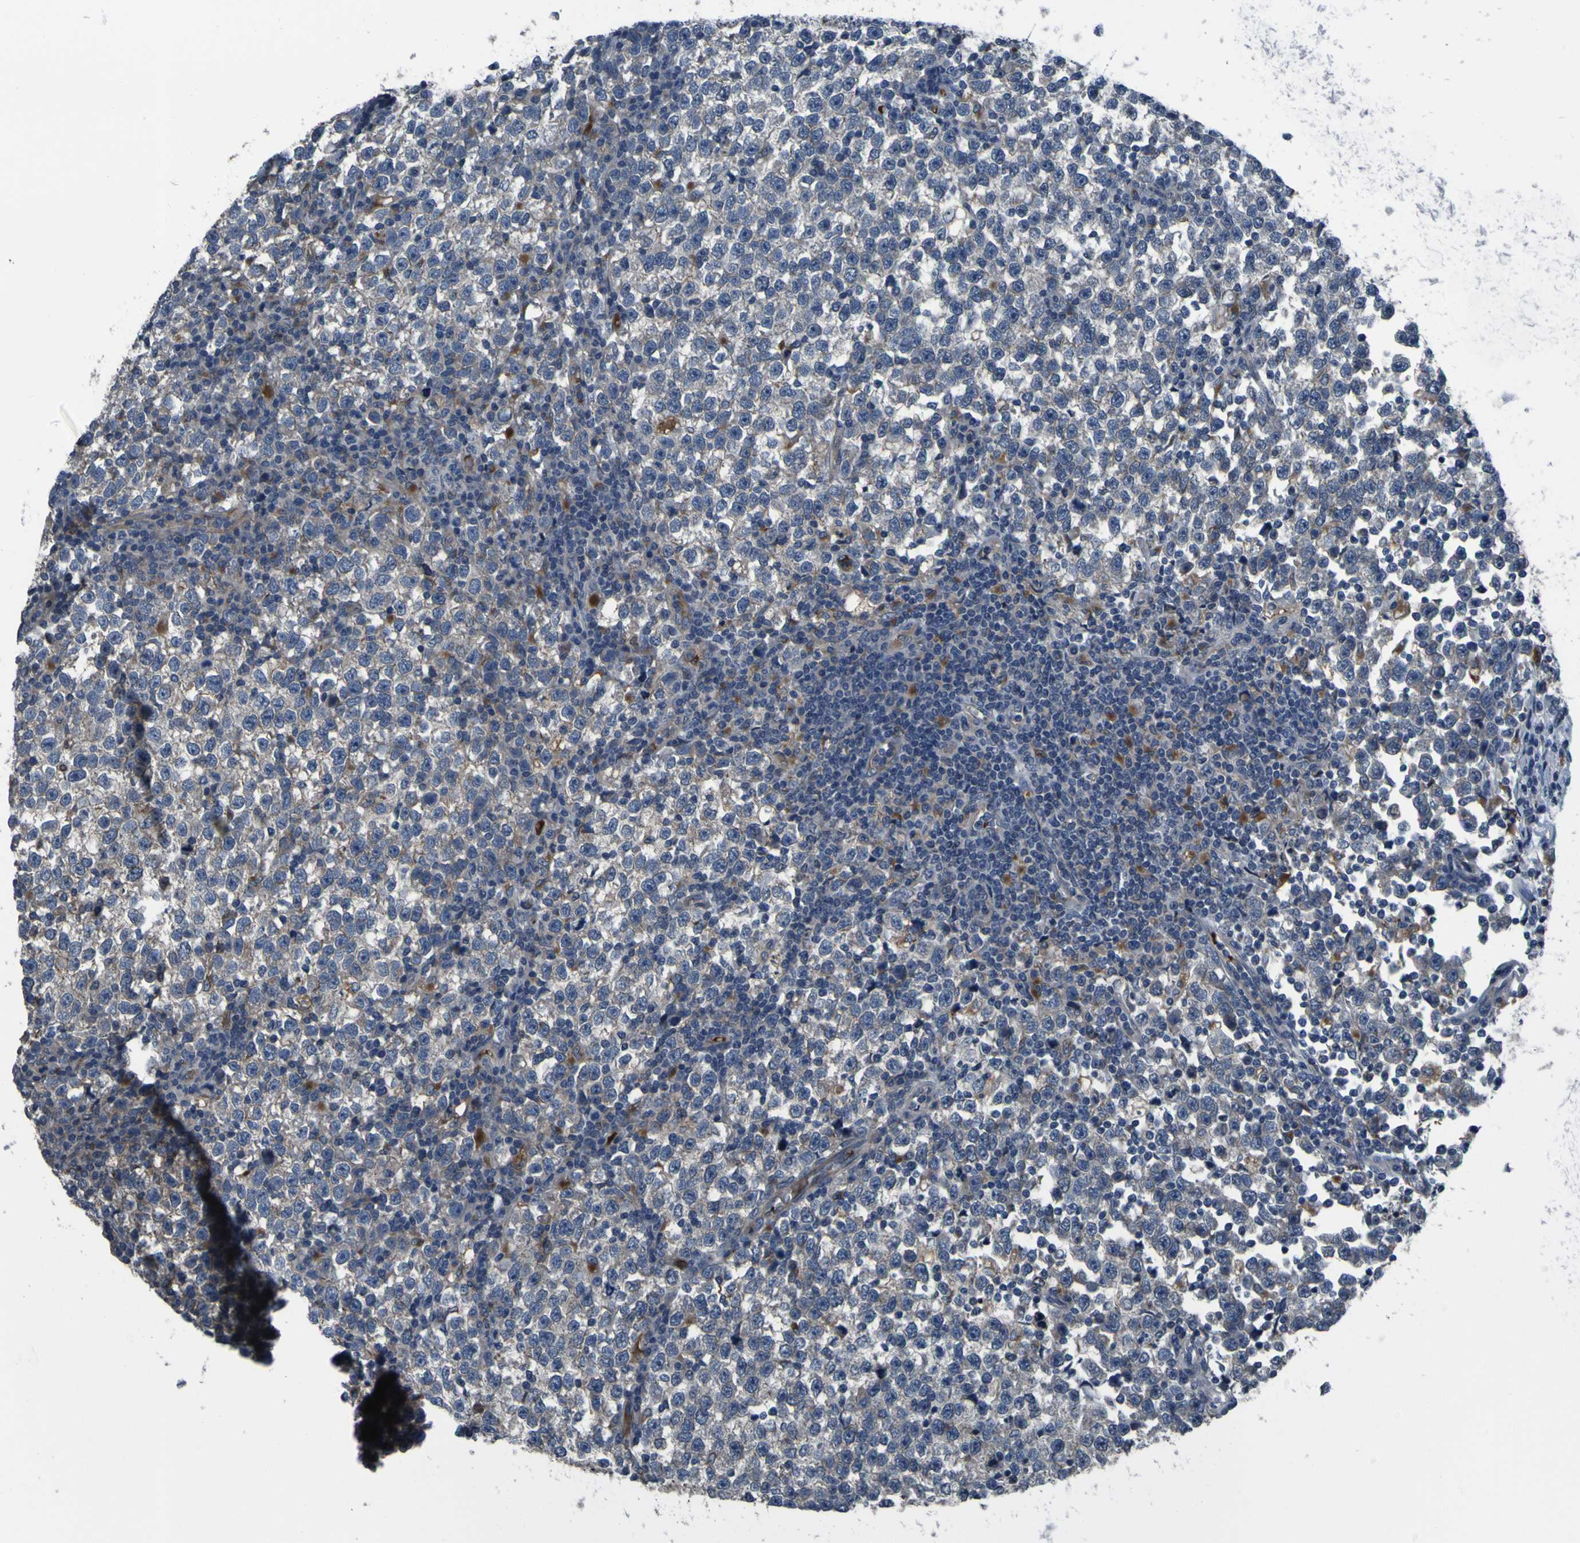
{"staining": {"intensity": "weak", "quantity": "<25%", "location": "cytoplasmic/membranous"}, "tissue": "testis cancer", "cell_type": "Tumor cells", "image_type": "cancer", "snomed": [{"axis": "morphology", "description": "Seminoma, NOS"}, {"axis": "topography", "description": "Testis"}], "caption": "An IHC histopathology image of testis cancer (seminoma) is shown. There is no staining in tumor cells of testis cancer (seminoma).", "gene": "GRAMD1A", "patient": {"sex": "male", "age": 43}}